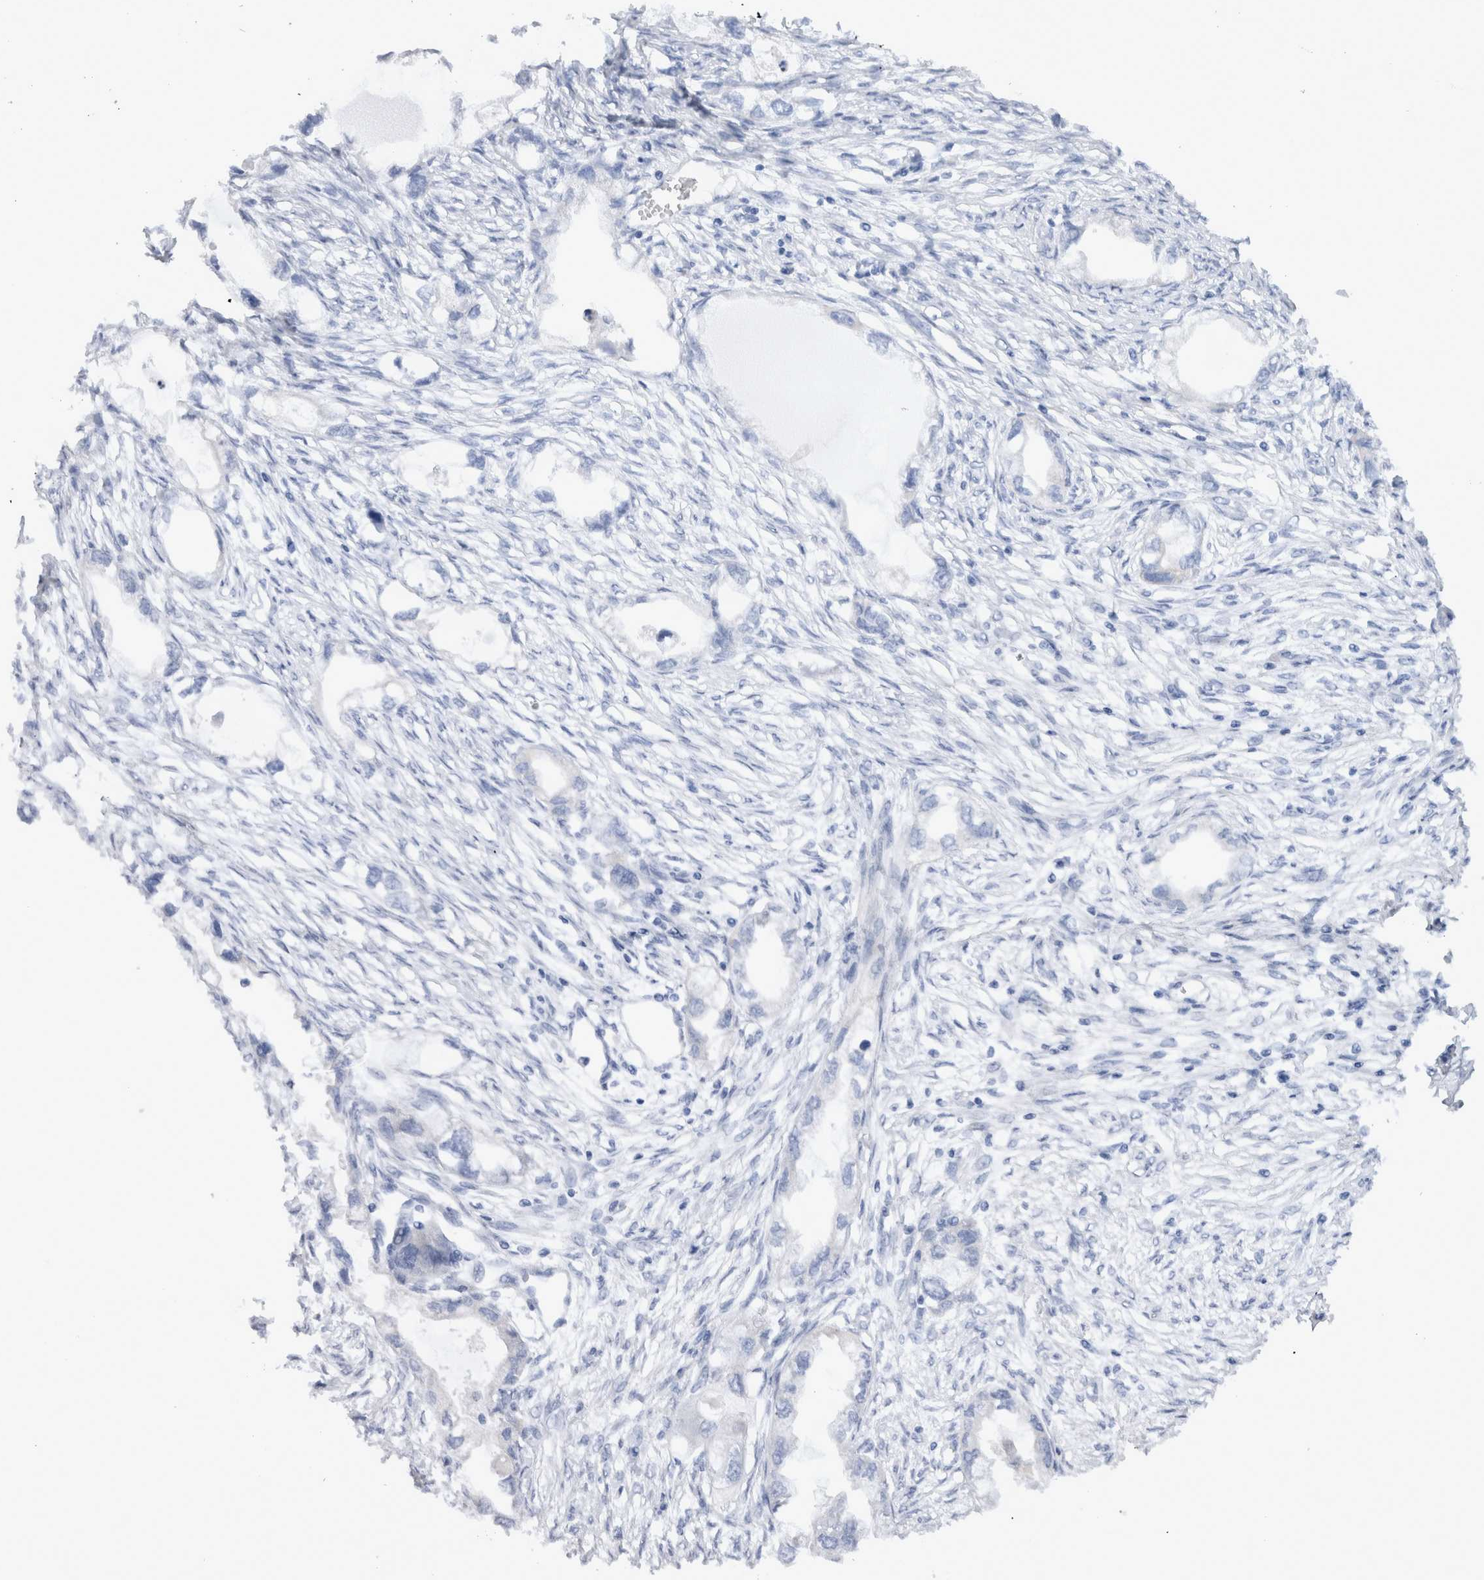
{"staining": {"intensity": "negative", "quantity": "none", "location": "none"}, "tissue": "endometrial cancer", "cell_type": "Tumor cells", "image_type": "cancer", "snomed": [{"axis": "morphology", "description": "Adenocarcinoma, NOS"}, {"axis": "morphology", "description": "Adenocarcinoma, metastatic, NOS"}, {"axis": "topography", "description": "Adipose tissue"}, {"axis": "topography", "description": "Endometrium"}], "caption": "Adenocarcinoma (endometrial) was stained to show a protein in brown. There is no significant staining in tumor cells.", "gene": "VCPIP1", "patient": {"sex": "female", "age": 67}}